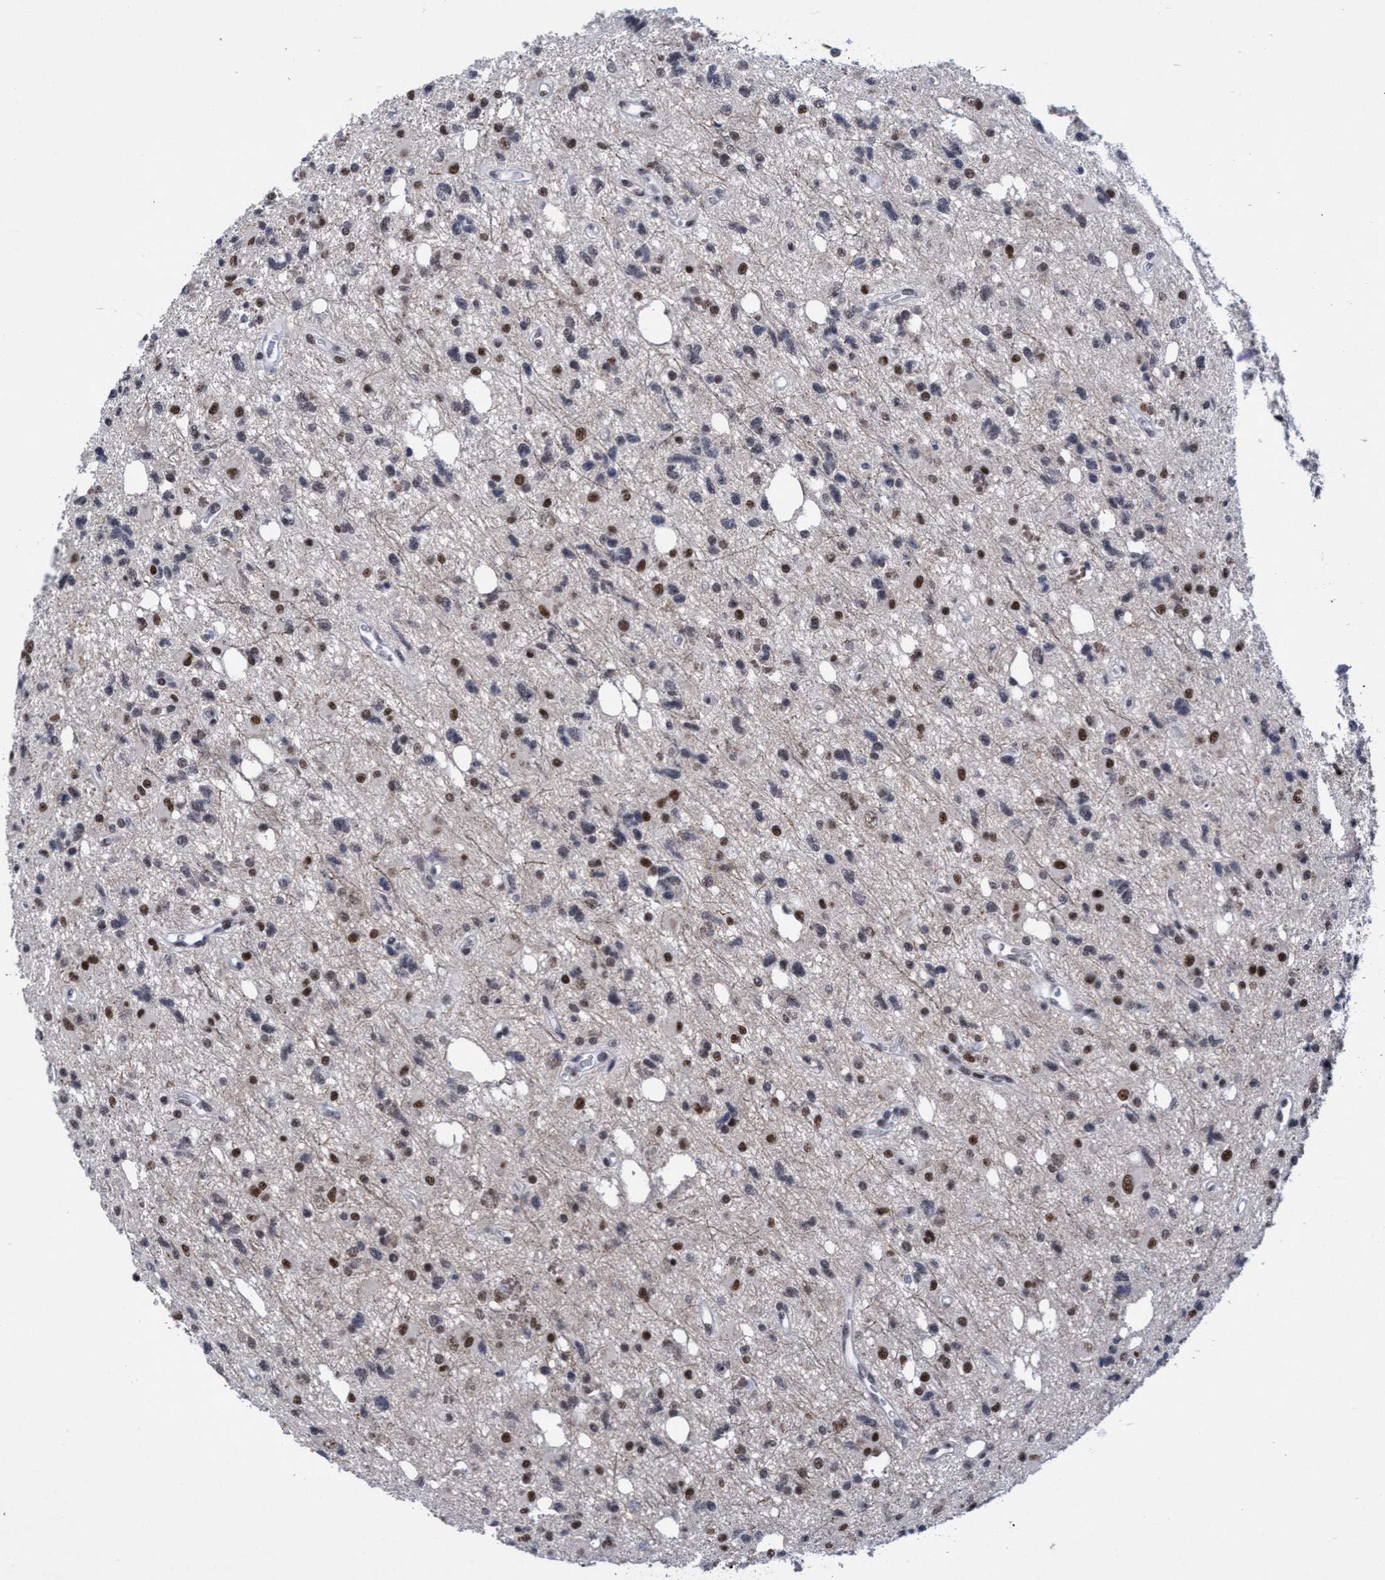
{"staining": {"intensity": "moderate", "quantity": "25%-75%", "location": "nuclear"}, "tissue": "glioma", "cell_type": "Tumor cells", "image_type": "cancer", "snomed": [{"axis": "morphology", "description": "Glioma, malignant, High grade"}, {"axis": "topography", "description": "Brain"}], "caption": "Immunohistochemical staining of glioma displays medium levels of moderate nuclear protein expression in approximately 25%-75% of tumor cells.", "gene": "C9orf78", "patient": {"sex": "female", "age": 62}}